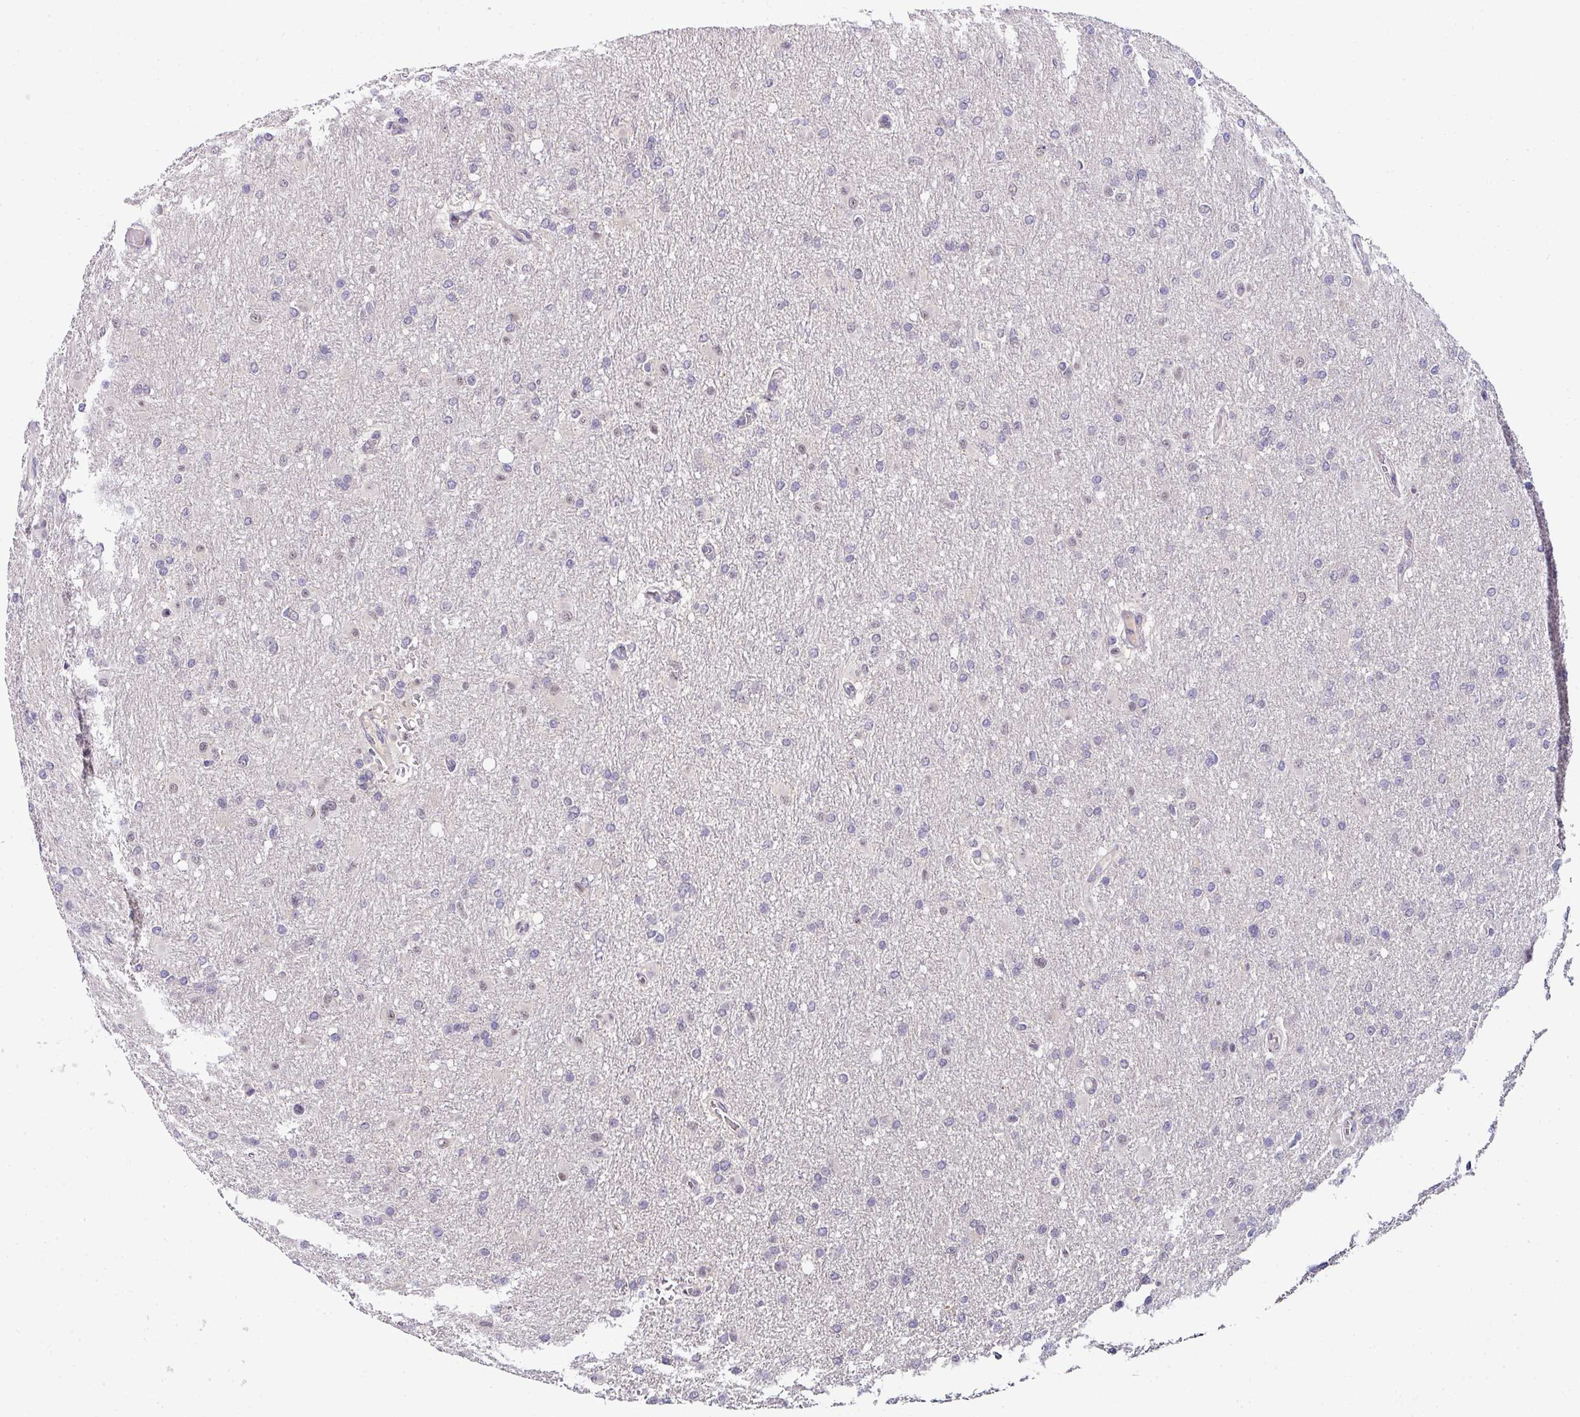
{"staining": {"intensity": "negative", "quantity": "none", "location": "none"}, "tissue": "glioma", "cell_type": "Tumor cells", "image_type": "cancer", "snomed": [{"axis": "morphology", "description": "Glioma, malignant, High grade"}, {"axis": "topography", "description": "Cerebral cortex"}], "caption": "This is an immunohistochemistry (IHC) photomicrograph of malignant glioma (high-grade). There is no positivity in tumor cells.", "gene": "NAPSA", "patient": {"sex": "female", "age": 36}}